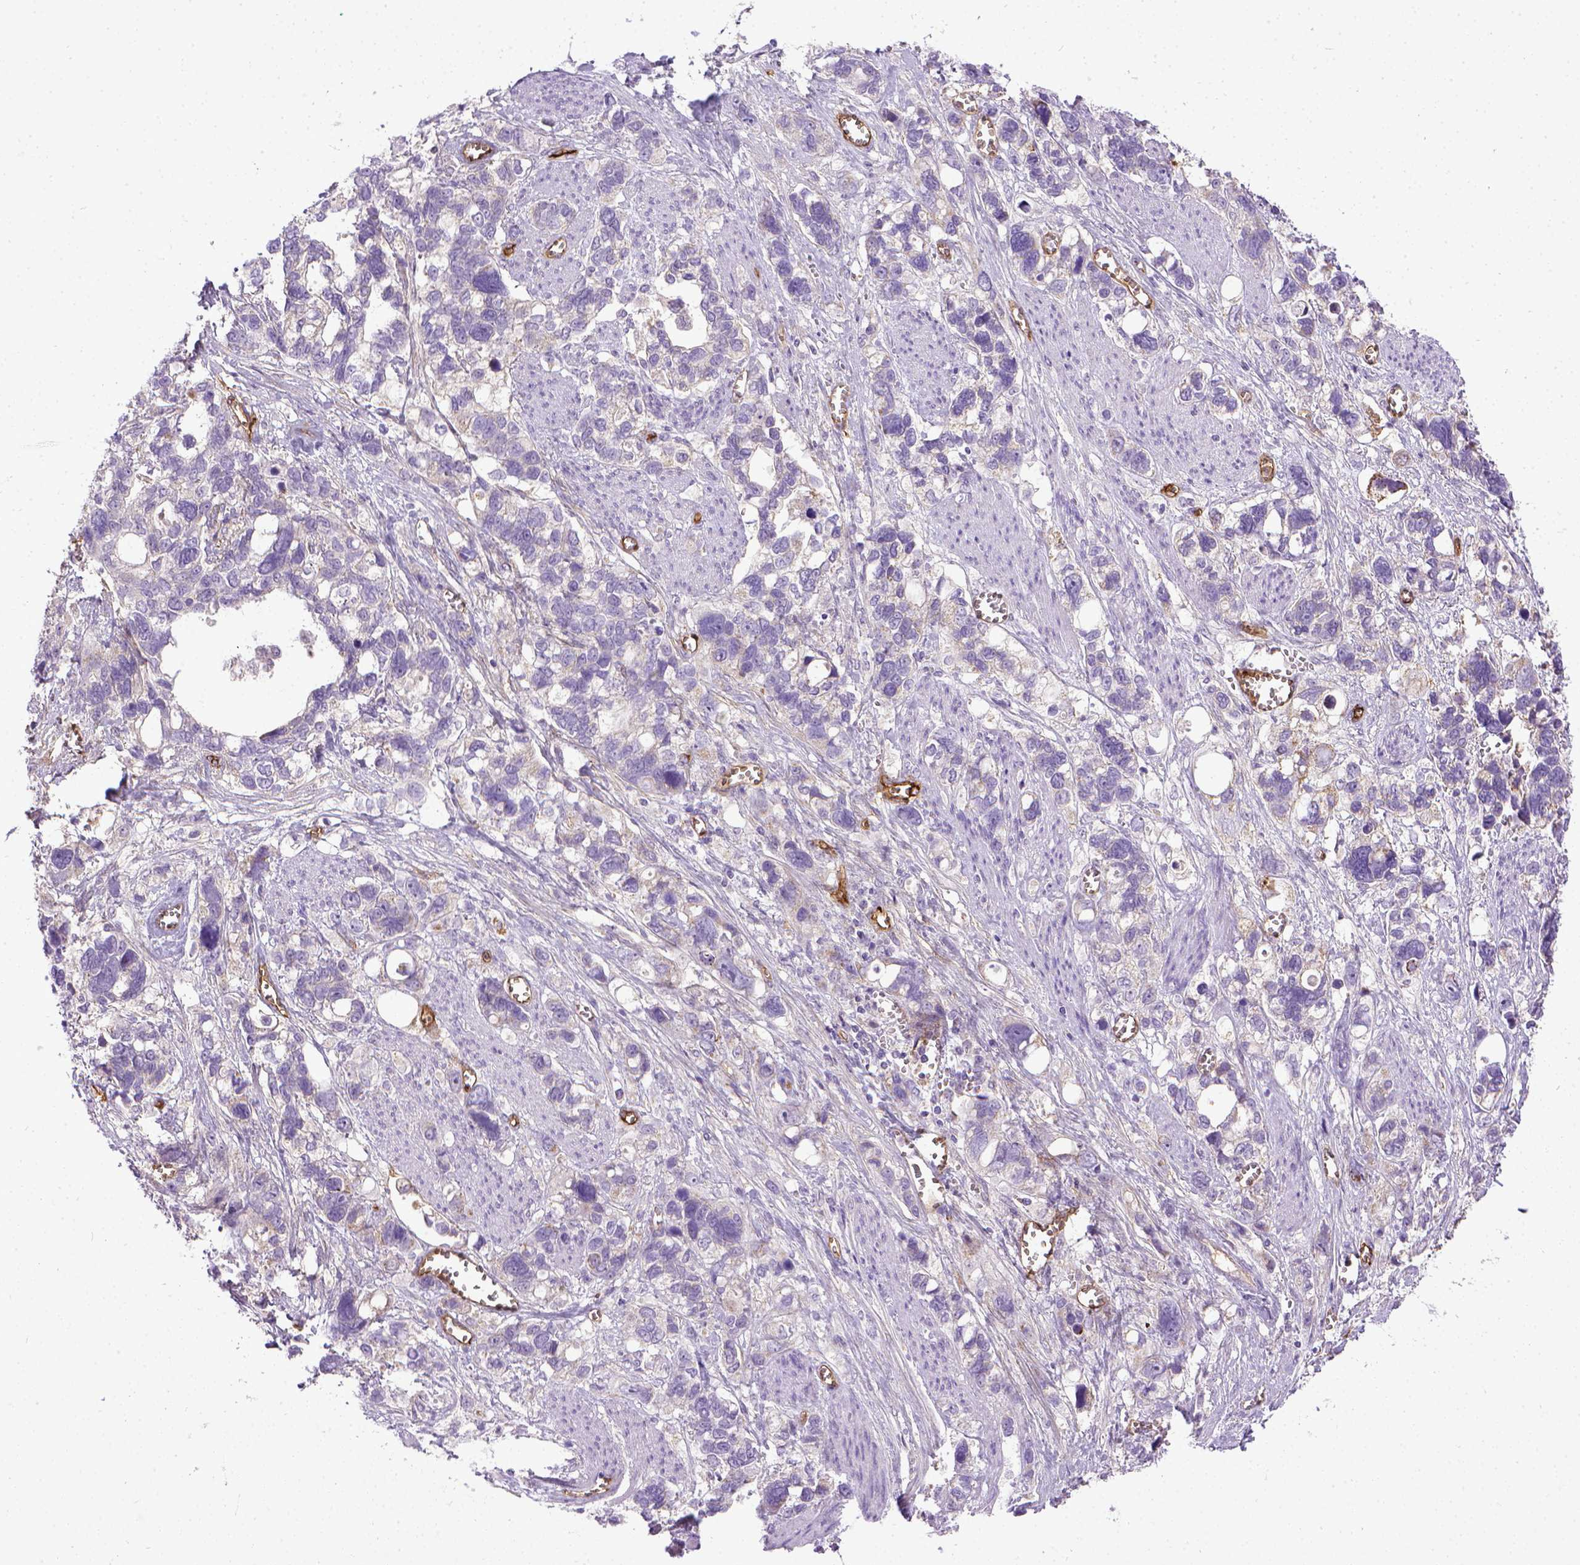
{"staining": {"intensity": "negative", "quantity": "none", "location": "none"}, "tissue": "stomach cancer", "cell_type": "Tumor cells", "image_type": "cancer", "snomed": [{"axis": "morphology", "description": "Adenocarcinoma, NOS"}, {"axis": "topography", "description": "Stomach, upper"}], "caption": "Tumor cells show no significant protein staining in stomach cancer (adenocarcinoma).", "gene": "ENG", "patient": {"sex": "female", "age": 81}}